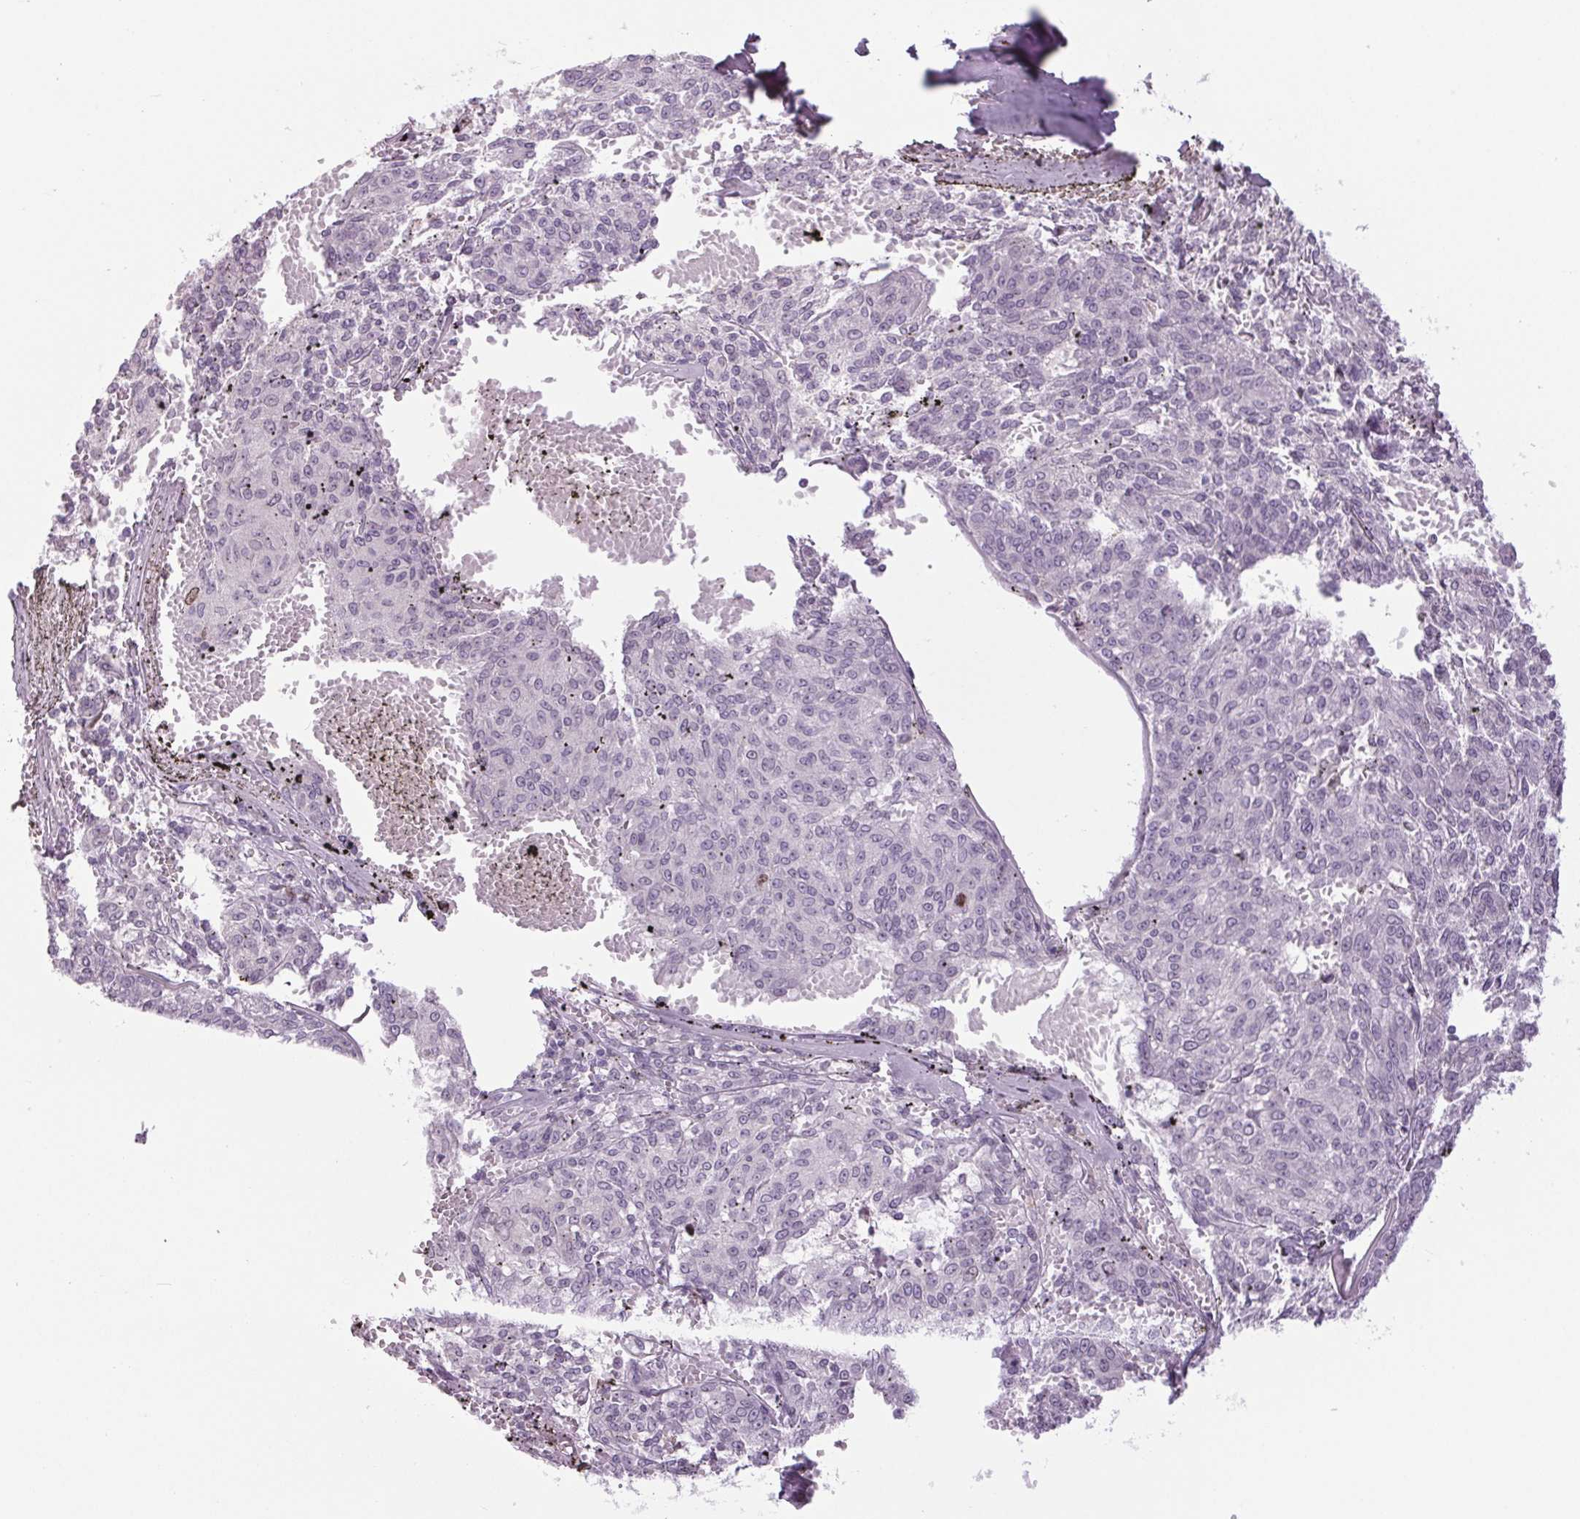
{"staining": {"intensity": "negative", "quantity": "none", "location": "none"}, "tissue": "melanoma", "cell_type": "Tumor cells", "image_type": "cancer", "snomed": [{"axis": "morphology", "description": "Malignant melanoma, NOS"}, {"axis": "topography", "description": "Skin"}], "caption": "A high-resolution micrograph shows immunohistochemistry staining of malignant melanoma, which exhibits no significant staining in tumor cells.", "gene": "SMIM6", "patient": {"sex": "female", "age": 72}}